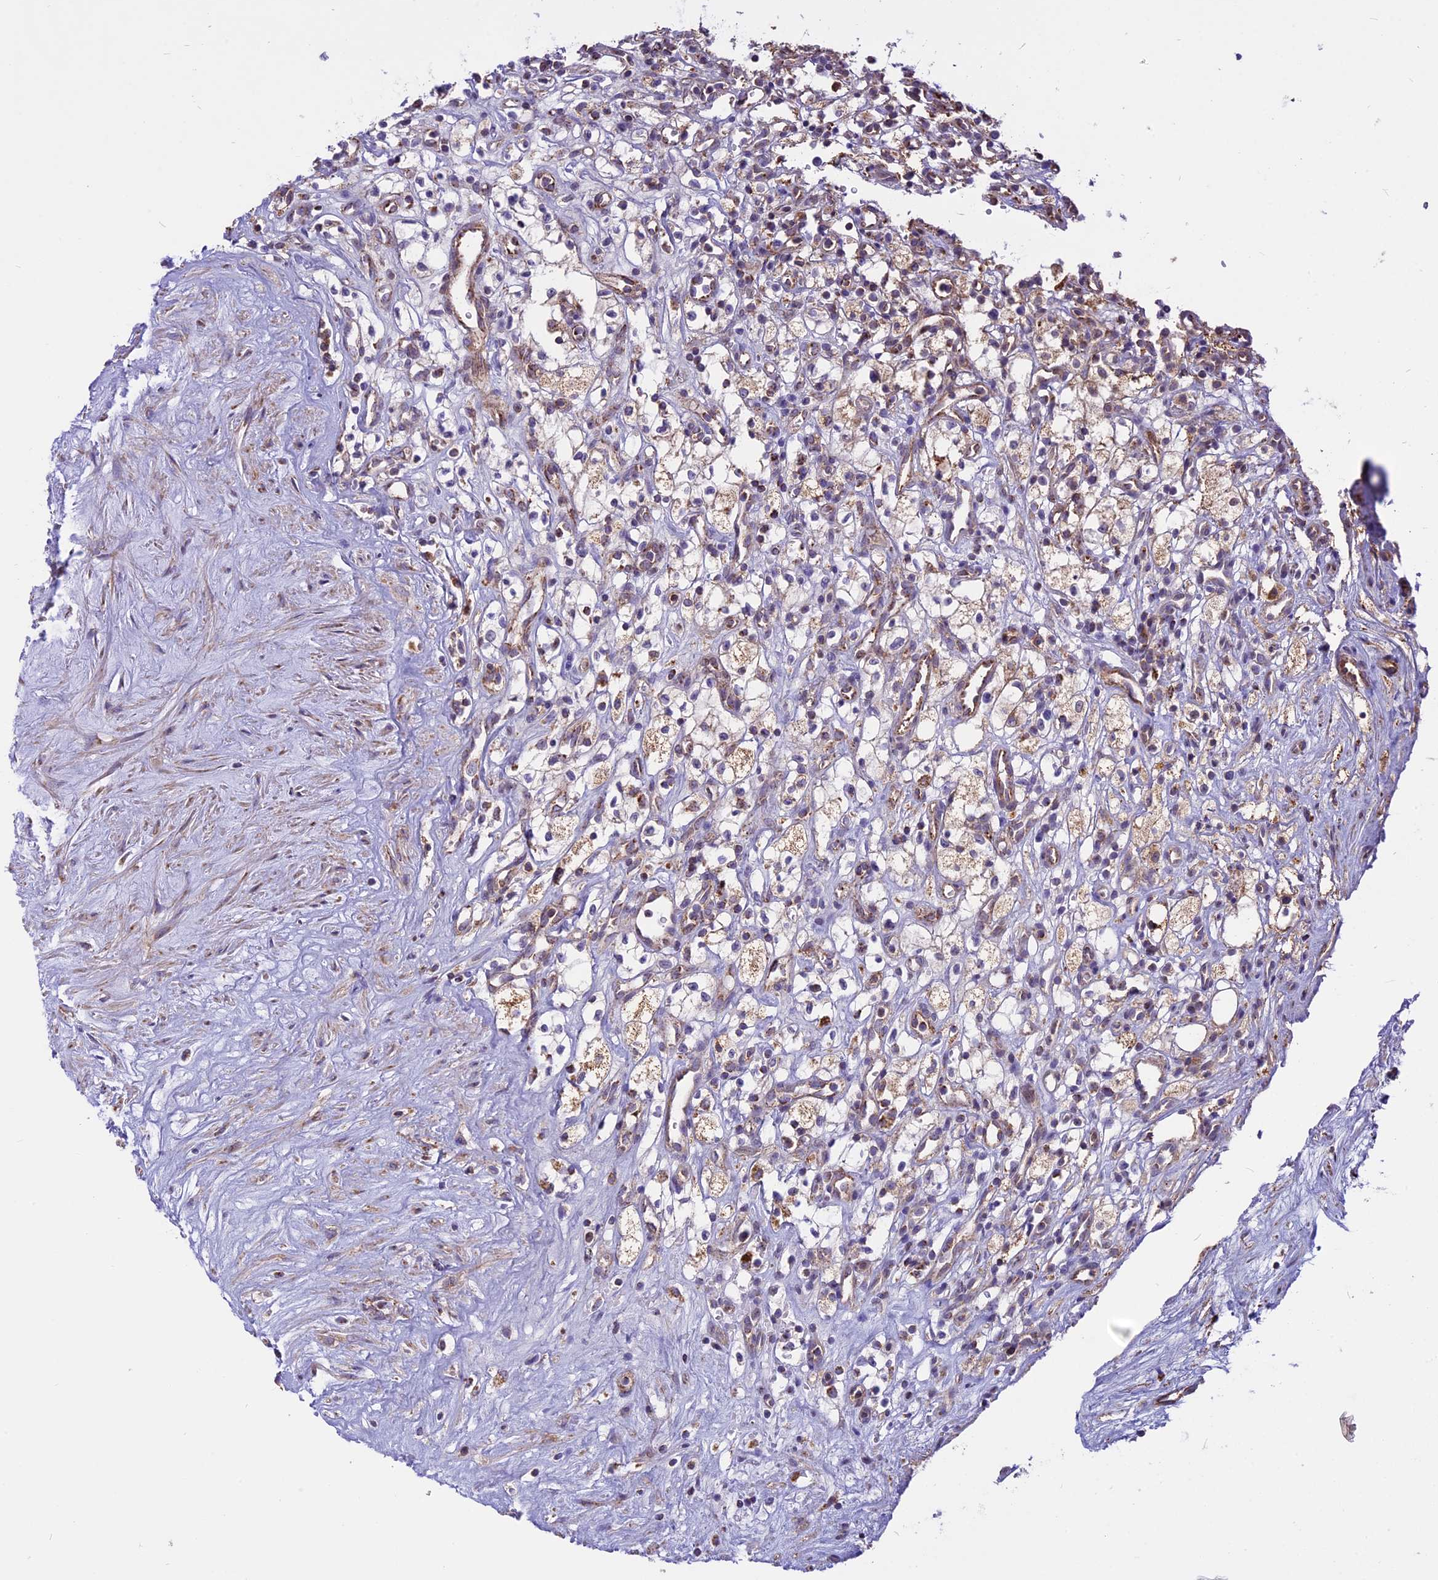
{"staining": {"intensity": "weak", "quantity": "<25%", "location": "cytoplasmic/membranous"}, "tissue": "renal cancer", "cell_type": "Tumor cells", "image_type": "cancer", "snomed": [{"axis": "morphology", "description": "Adenocarcinoma, NOS"}, {"axis": "topography", "description": "Kidney"}], "caption": "Tumor cells show no significant protein positivity in renal cancer.", "gene": "COX17", "patient": {"sex": "male", "age": 59}}